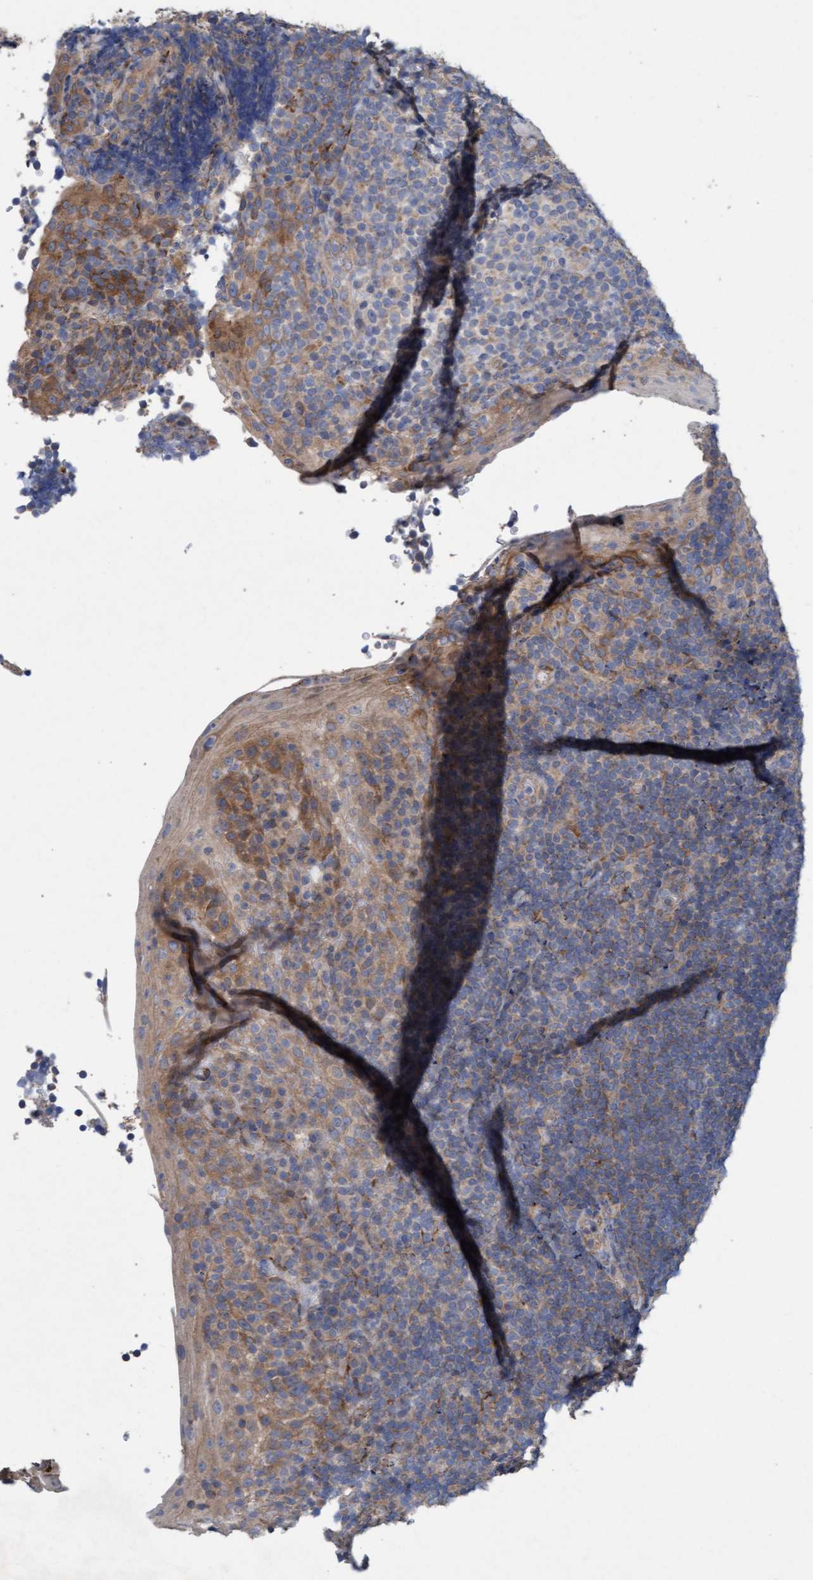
{"staining": {"intensity": "weak", "quantity": "<25%", "location": "cytoplasmic/membranous"}, "tissue": "tonsil", "cell_type": "Germinal center cells", "image_type": "normal", "snomed": [{"axis": "morphology", "description": "Normal tissue, NOS"}, {"axis": "topography", "description": "Tonsil"}], "caption": "Immunohistochemistry micrograph of unremarkable tonsil stained for a protein (brown), which shows no expression in germinal center cells.", "gene": "DDHD2", "patient": {"sex": "male", "age": 37}}